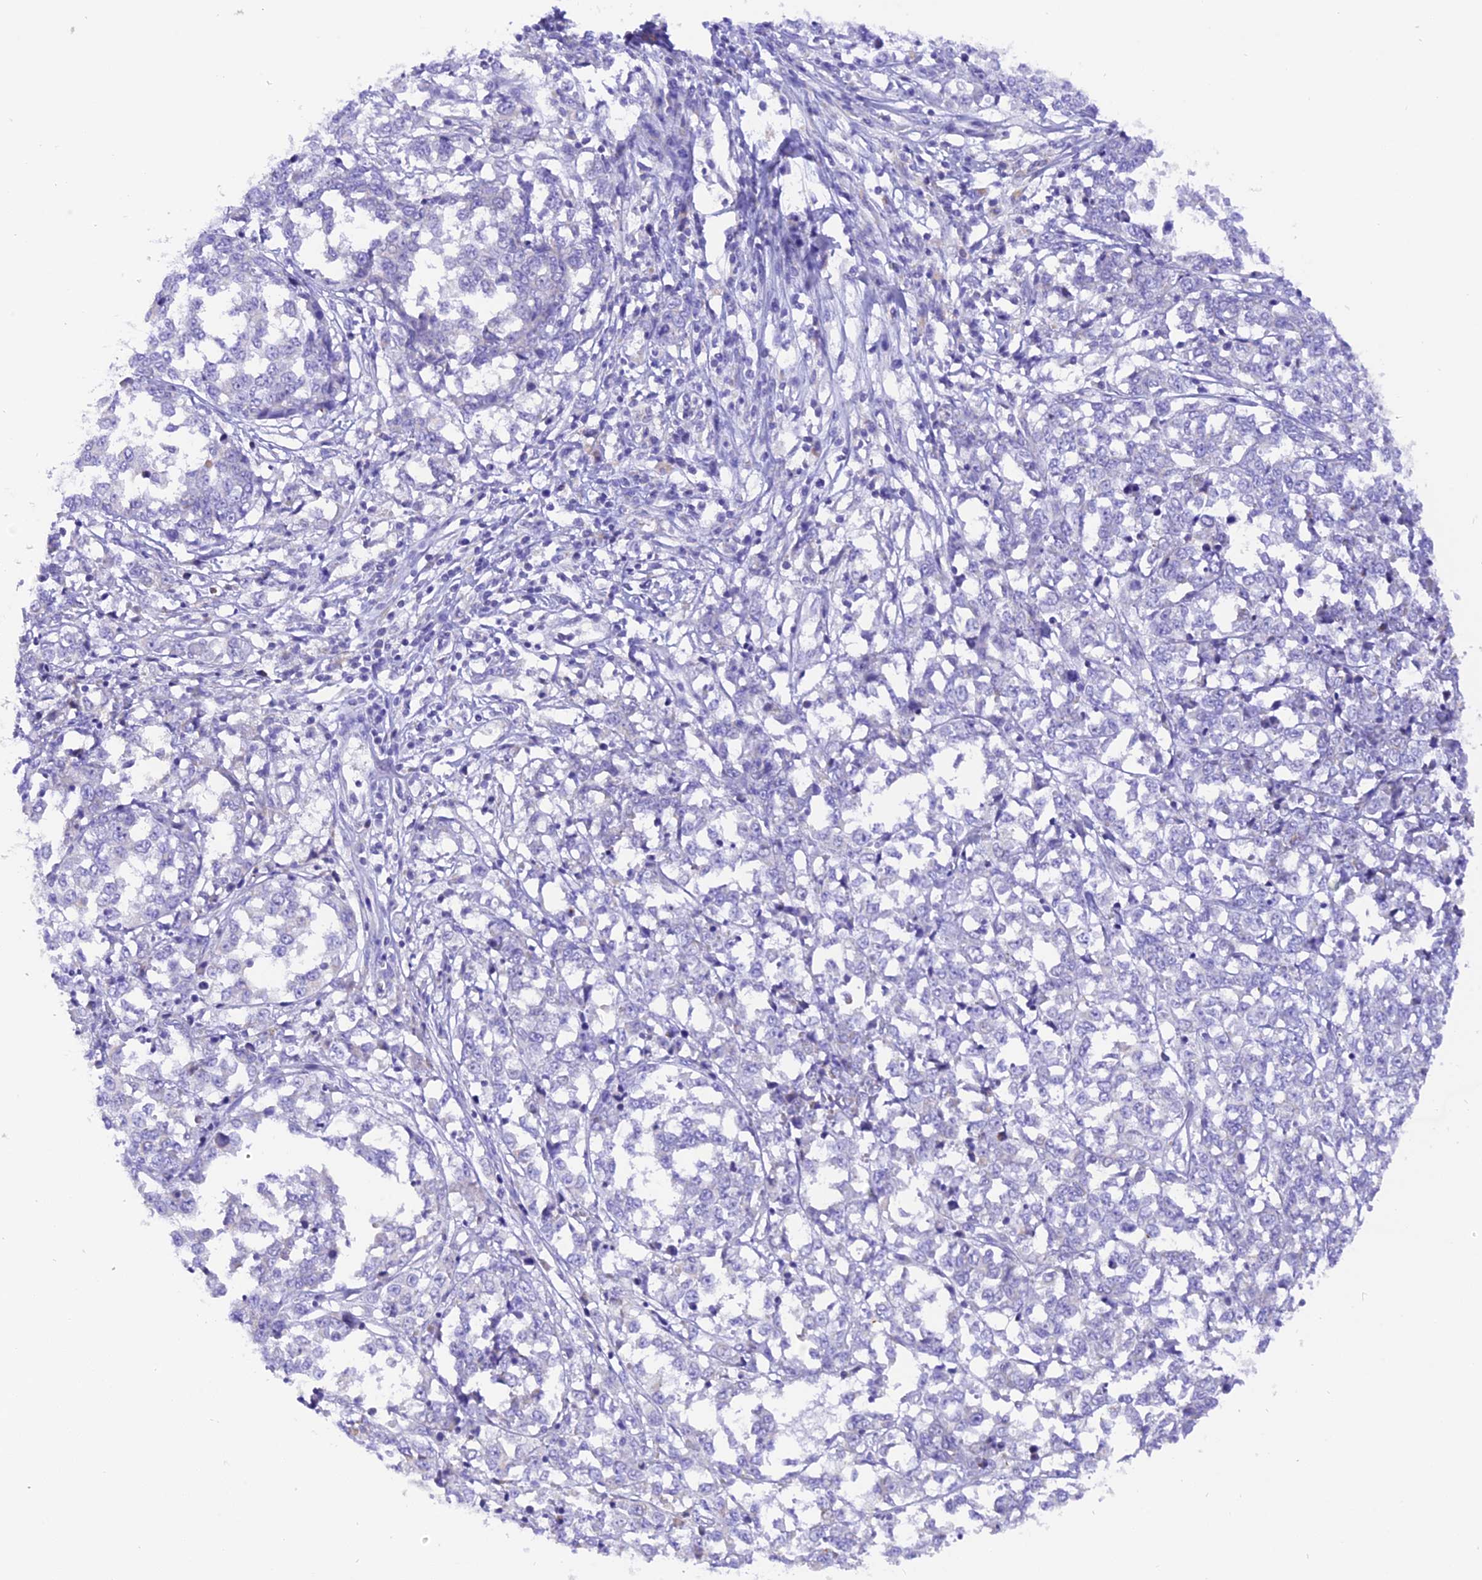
{"staining": {"intensity": "negative", "quantity": "none", "location": "none"}, "tissue": "melanoma", "cell_type": "Tumor cells", "image_type": "cancer", "snomed": [{"axis": "morphology", "description": "Malignant melanoma, NOS"}, {"axis": "topography", "description": "Skin"}], "caption": "Tumor cells are negative for brown protein staining in malignant melanoma.", "gene": "COL6A5", "patient": {"sex": "female", "age": 72}}